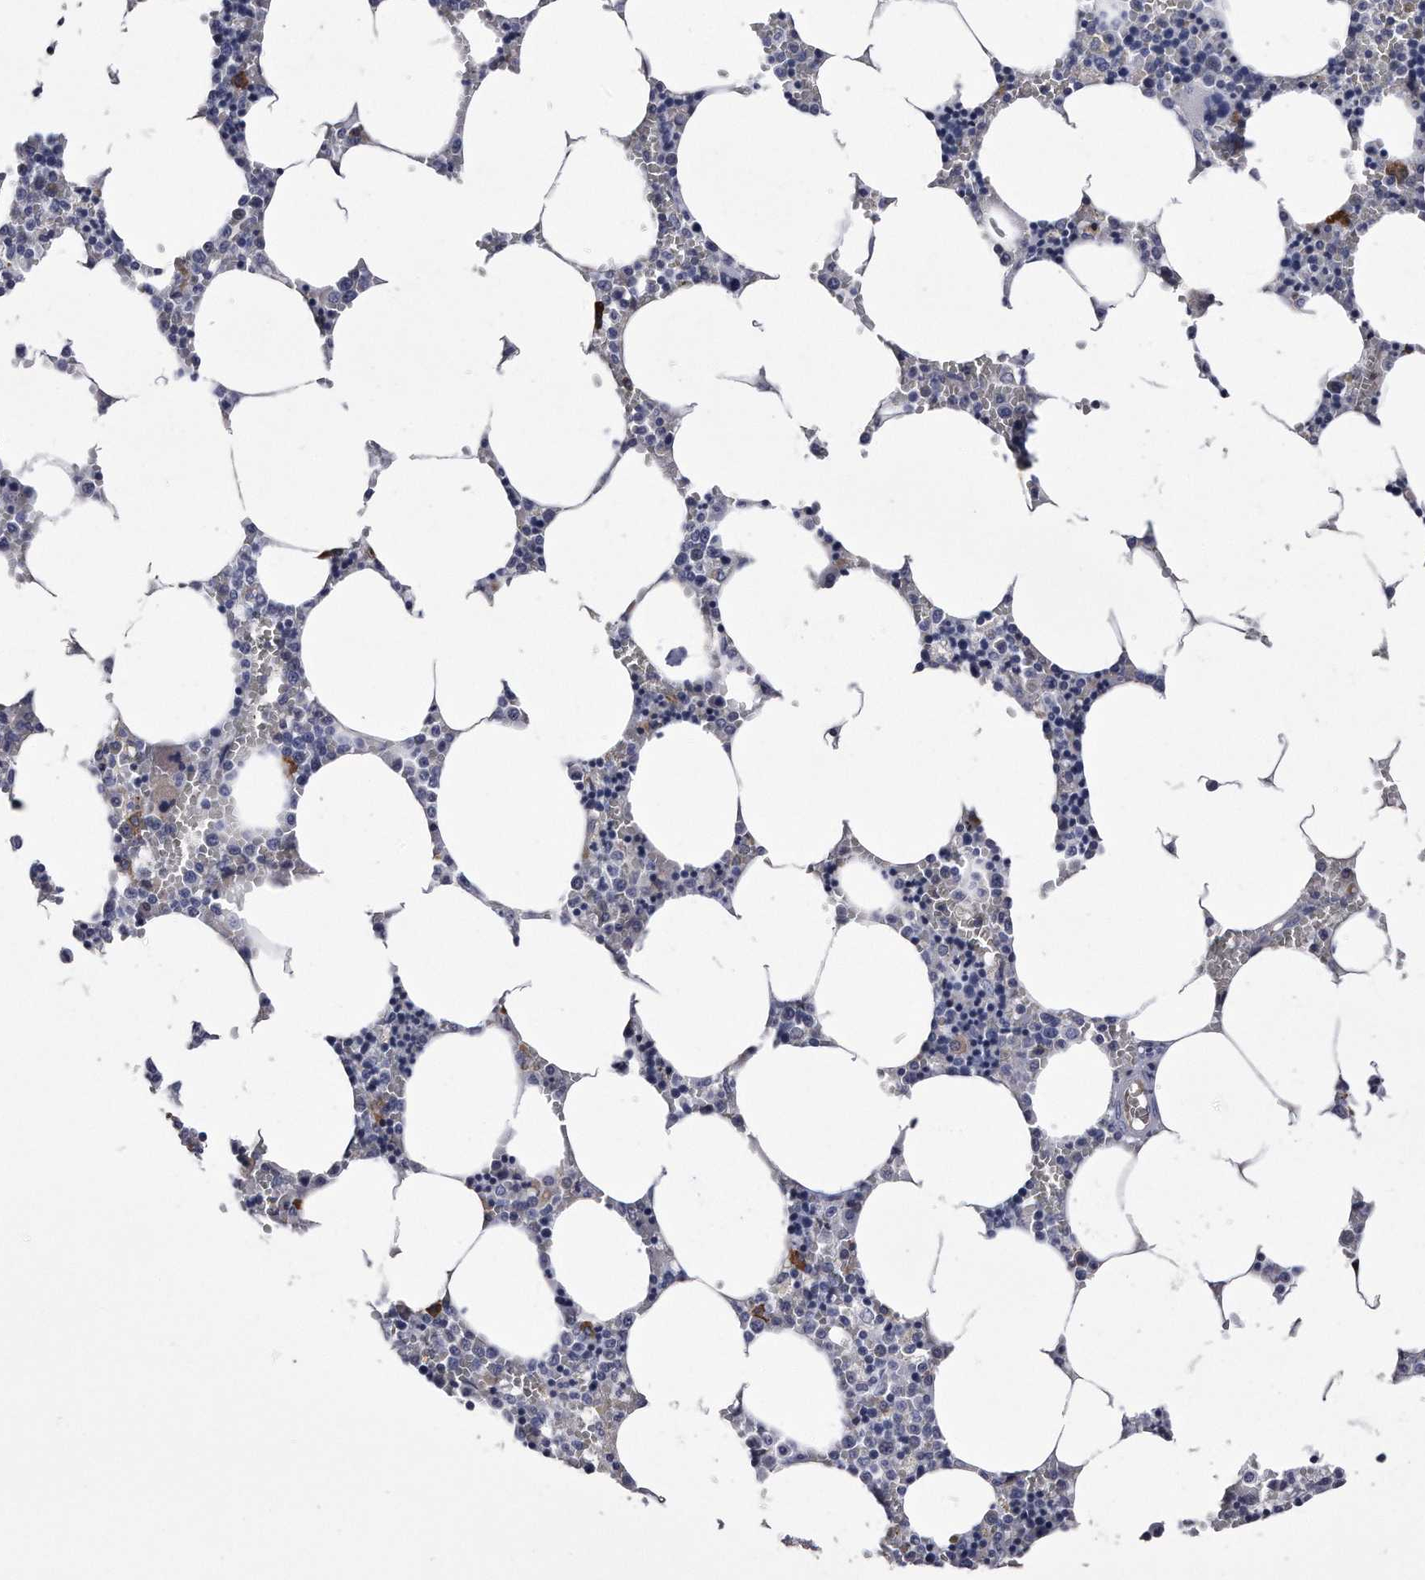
{"staining": {"intensity": "moderate", "quantity": "<25%", "location": "cytoplasmic/membranous"}, "tissue": "bone marrow", "cell_type": "Hematopoietic cells", "image_type": "normal", "snomed": [{"axis": "morphology", "description": "Normal tissue, NOS"}, {"axis": "topography", "description": "Bone marrow"}], "caption": "IHC (DAB) staining of normal bone marrow demonstrates moderate cytoplasmic/membranous protein staining in about <25% of hematopoietic cells. The protein of interest is stained brown, and the nuclei are stained in blue (DAB IHC with brightfield microscopy, high magnification).", "gene": "KCTD8", "patient": {"sex": "male", "age": 70}}